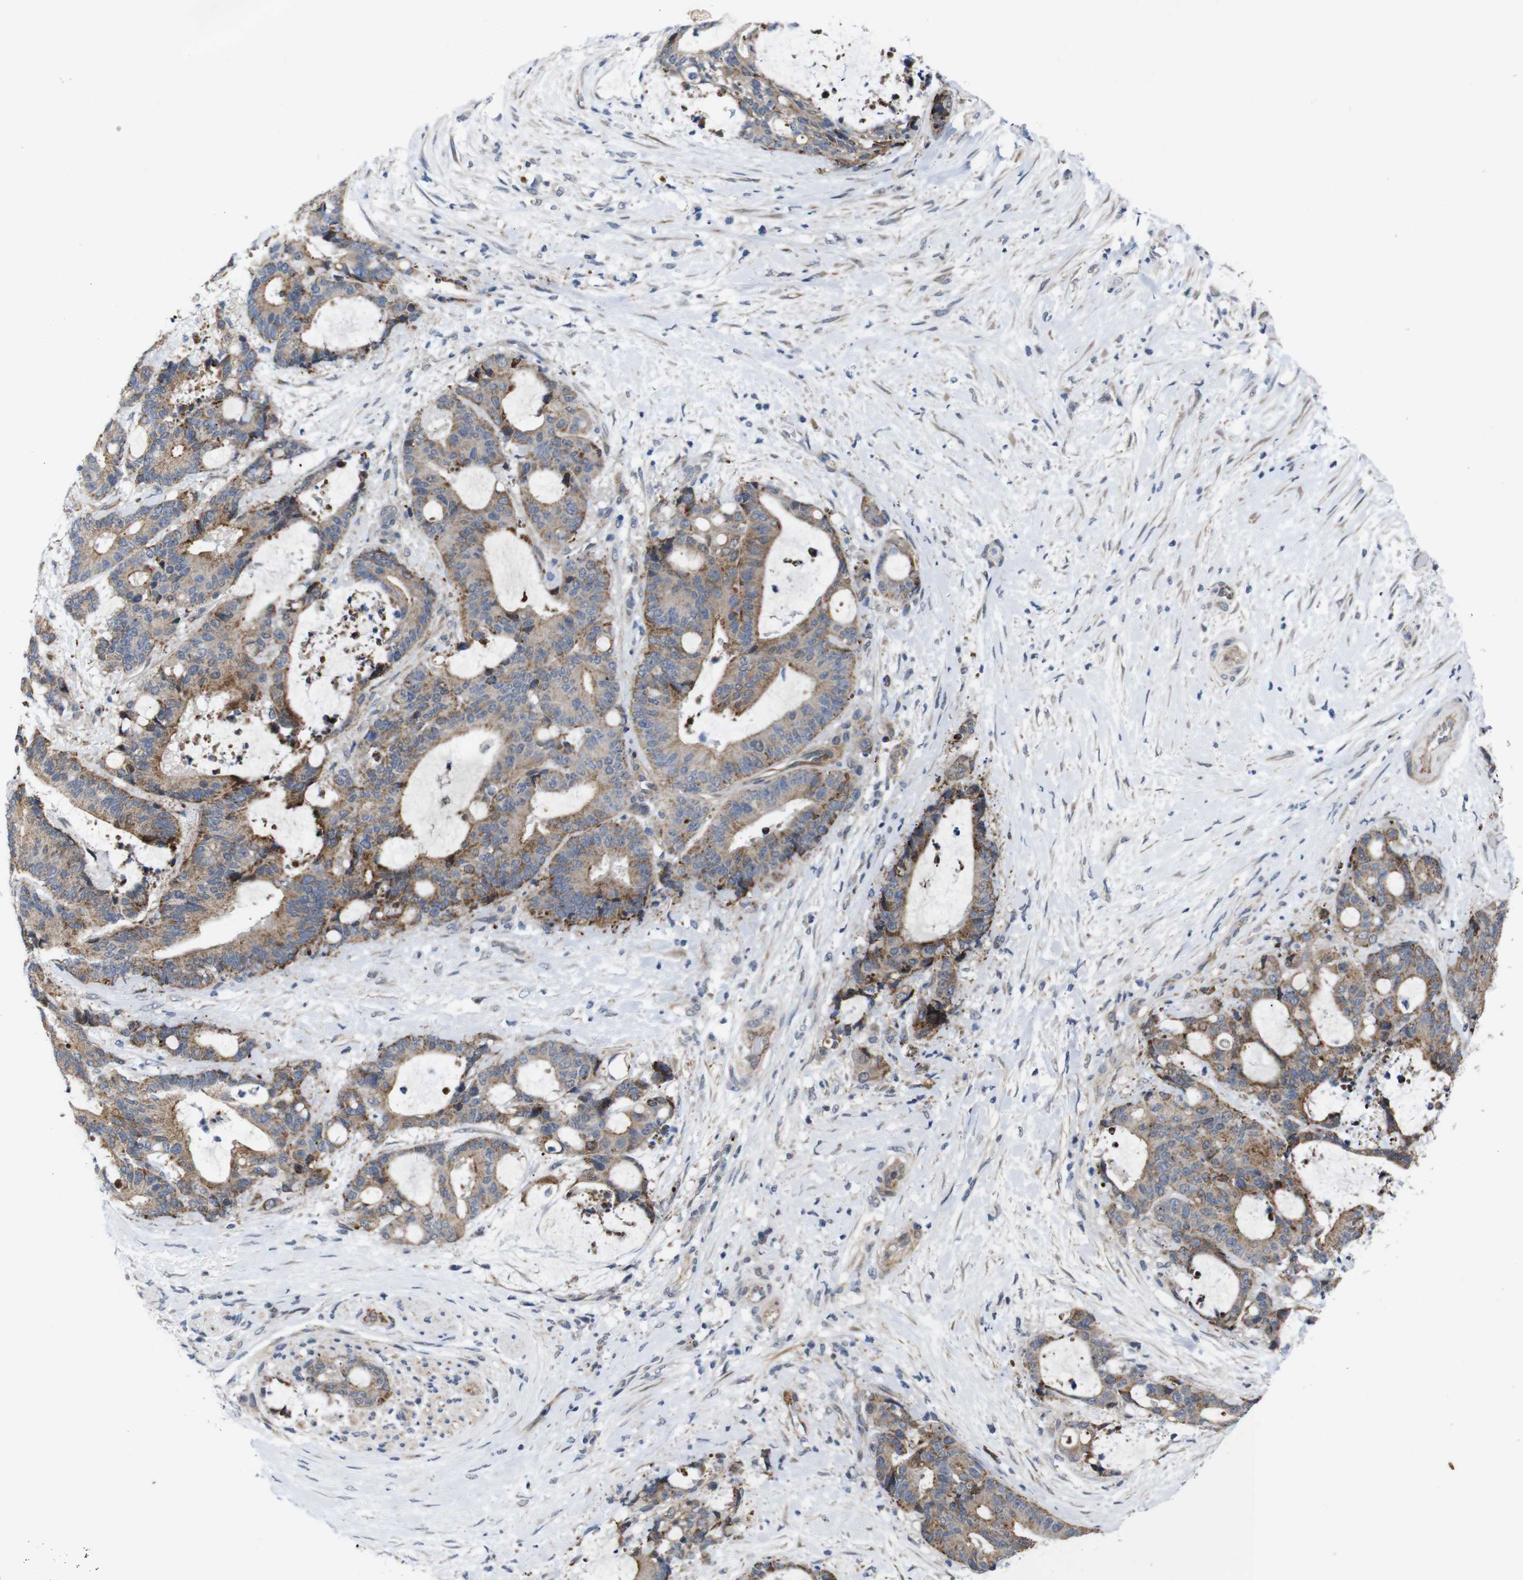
{"staining": {"intensity": "weak", "quantity": ">75%", "location": "cytoplasmic/membranous"}, "tissue": "liver cancer", "cell_type": "Tumor cells", "image_type": "cancer", "snomed": [{"axis": "morphology", "description": "Normal tissue, NOS"}, {"axis": "morphology", "description": "Cholangiocarcinoma"}, {"axis": "topography", "description": "Liver"}, {"axis": "topography", "description": "Peripheral nerve tissue"}], "caption": "Protein positivity by immunohistochemistry displays weak cytoplasmic/membranous staining in about >75% of tumor cells in liver cancer.", "gene": "ATP7B", "patient": {"sex": "female", "age": 73}}